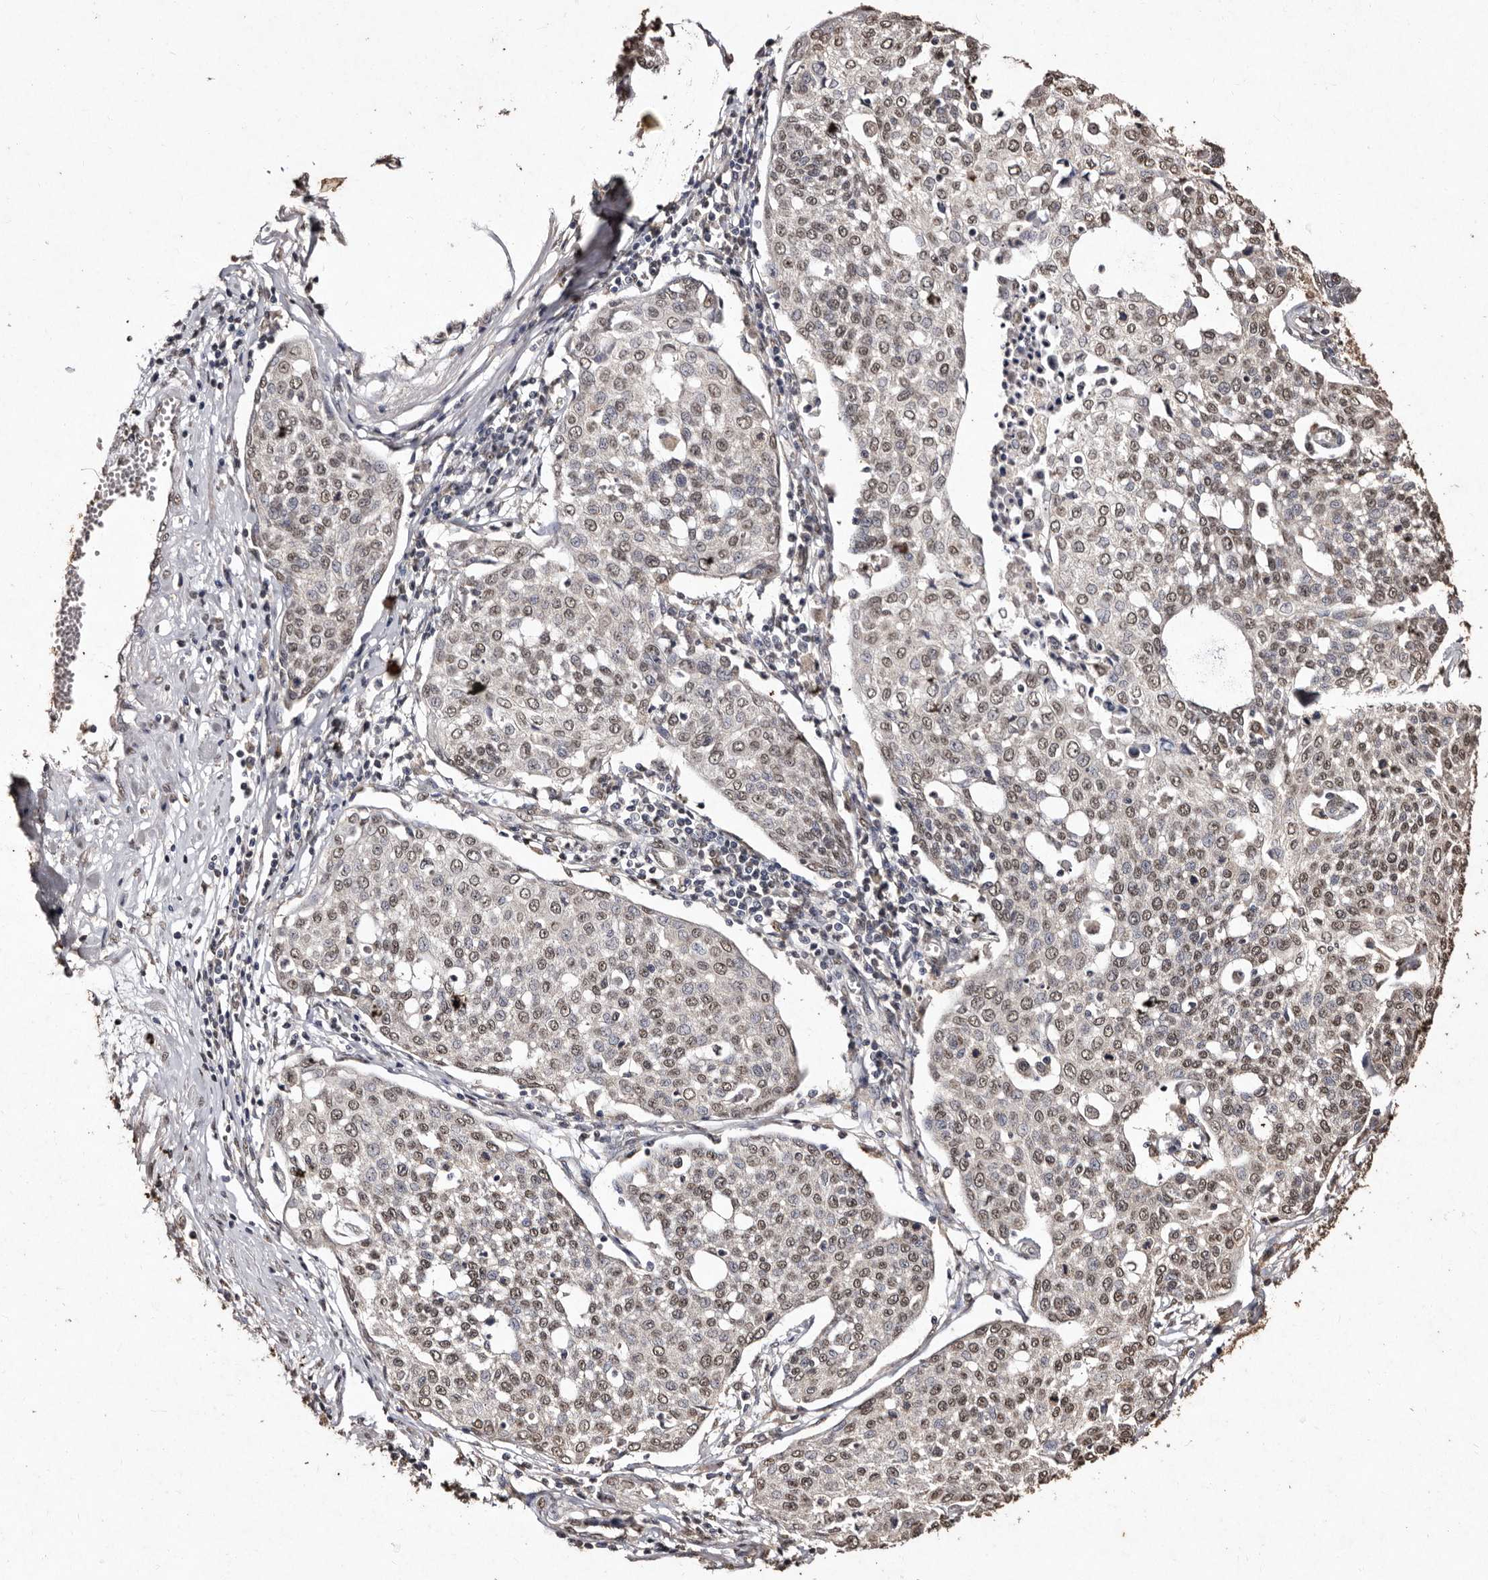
{"staining": {"intensity": "moderate", "quantity": ">75%", "location": "nuclear"}, "tissue": "cervical cancer", "cell_type": "Tumor cells", "image_type": "cancer", "snomed": [{"axis": "morphology", "description": "Squamous cell carcinoma, NOS"}, {"axis": "topography", "description": "Cervix"}], "caption": "Immunohistochemical staining of human cervical cancer shows medium levels of moderate nuclear protein expression in about >75% of tumor cells.", "gene": "ERBB4", "patient": {"sex": "female", "age": 34}}